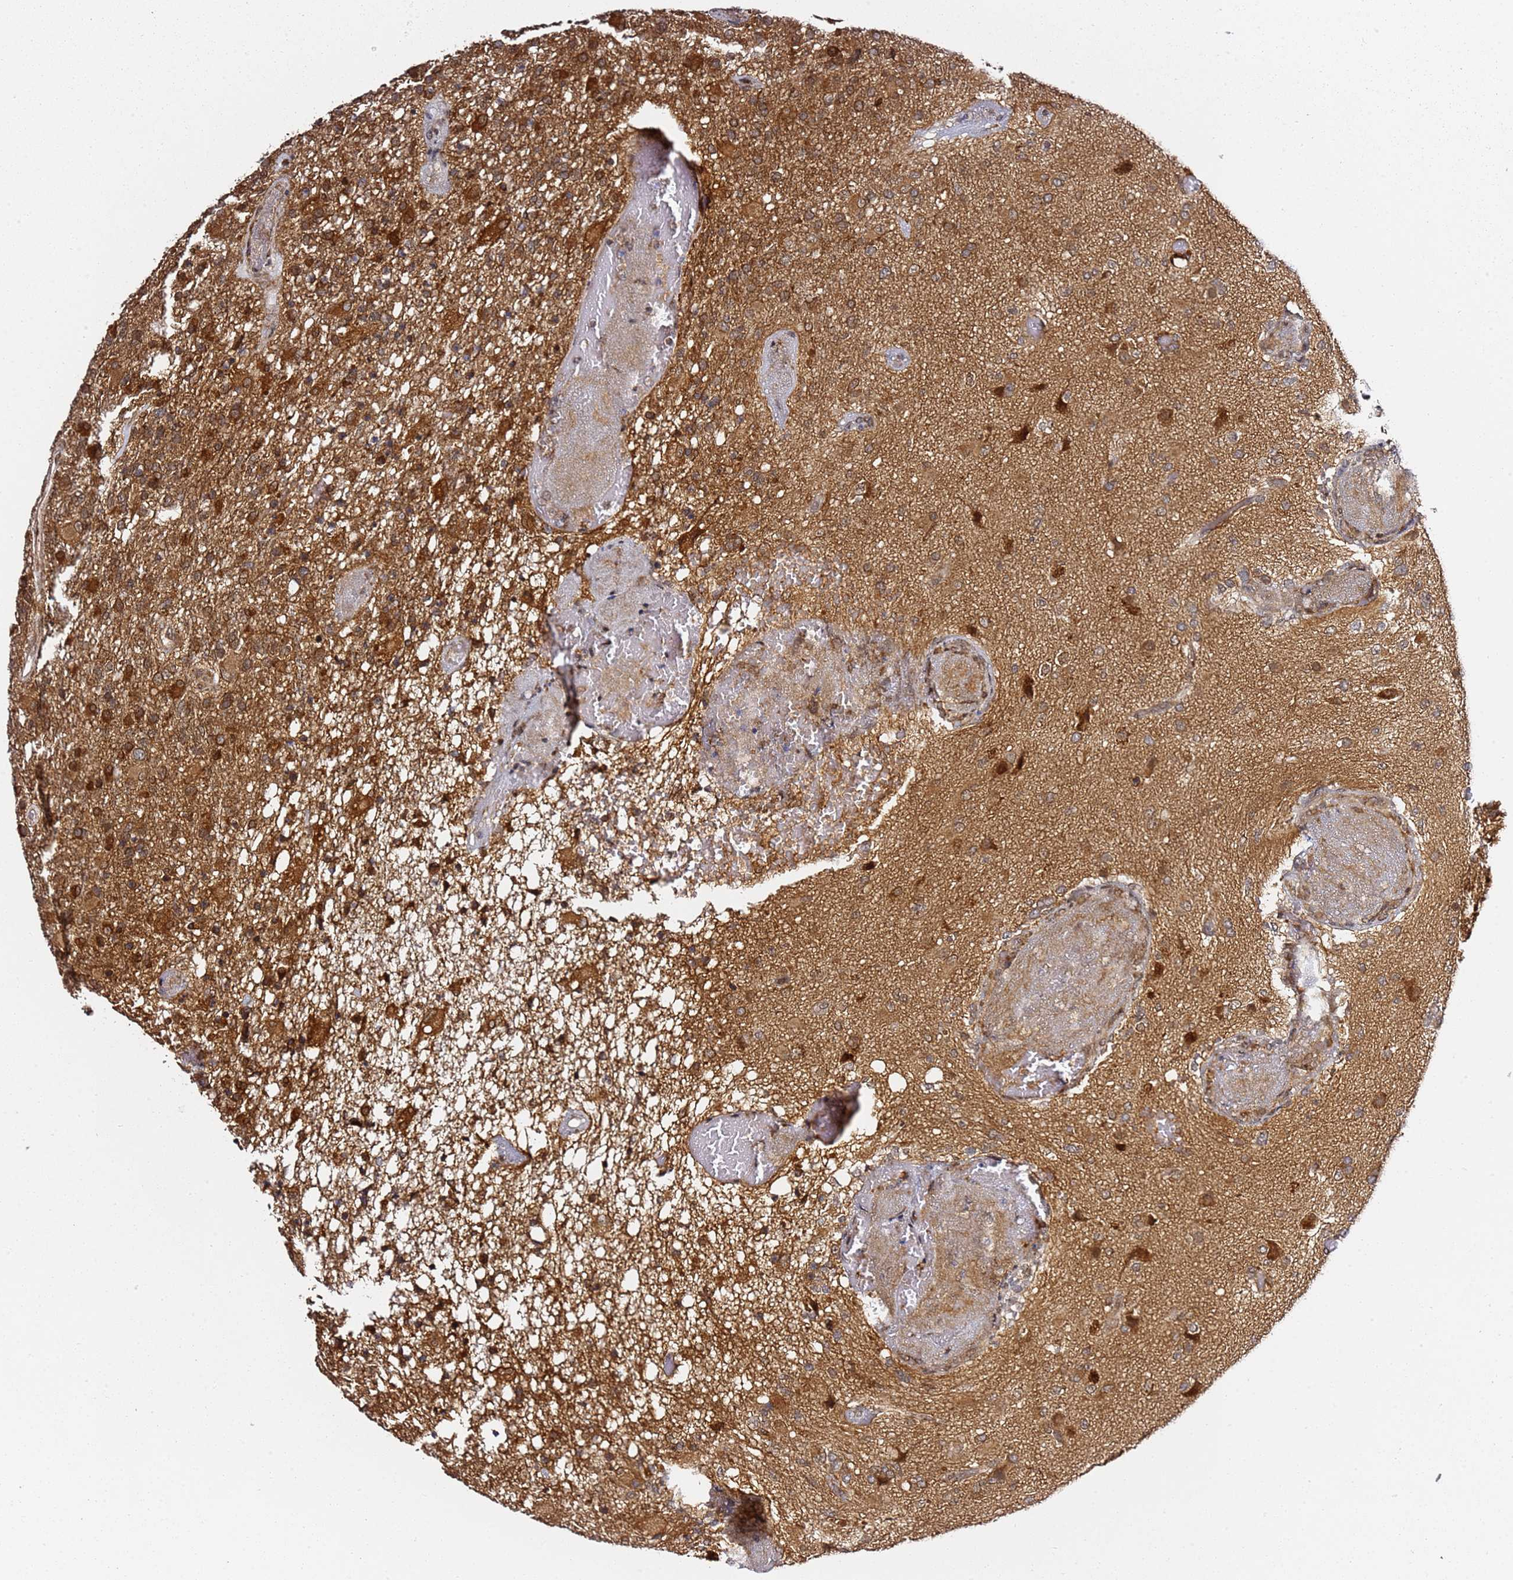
{"staining": {"intensity": "strong", "quantity": "25%-75%", "location": "cytoplasmic/membranous"}, "tissue": "glioma", "cell_type": "Tumor cells", "image_type": "cancer", "snomed": [{"axis": "morphology", "description": "Glioma, malignant, High grade"}, {"axis": "topography", "description": "Brain"}], "caption": "Immunohistochemistry (IHC) photomicrograph of high-grade glioma (malignant) stained for a protein (brown), which shows high levels of strong cytoplasmic/membranous positivity in approximately 25%-75% of tumor cells.", "gene": "PRKAB2", "patient": {"sex": "female", "age": 74}}